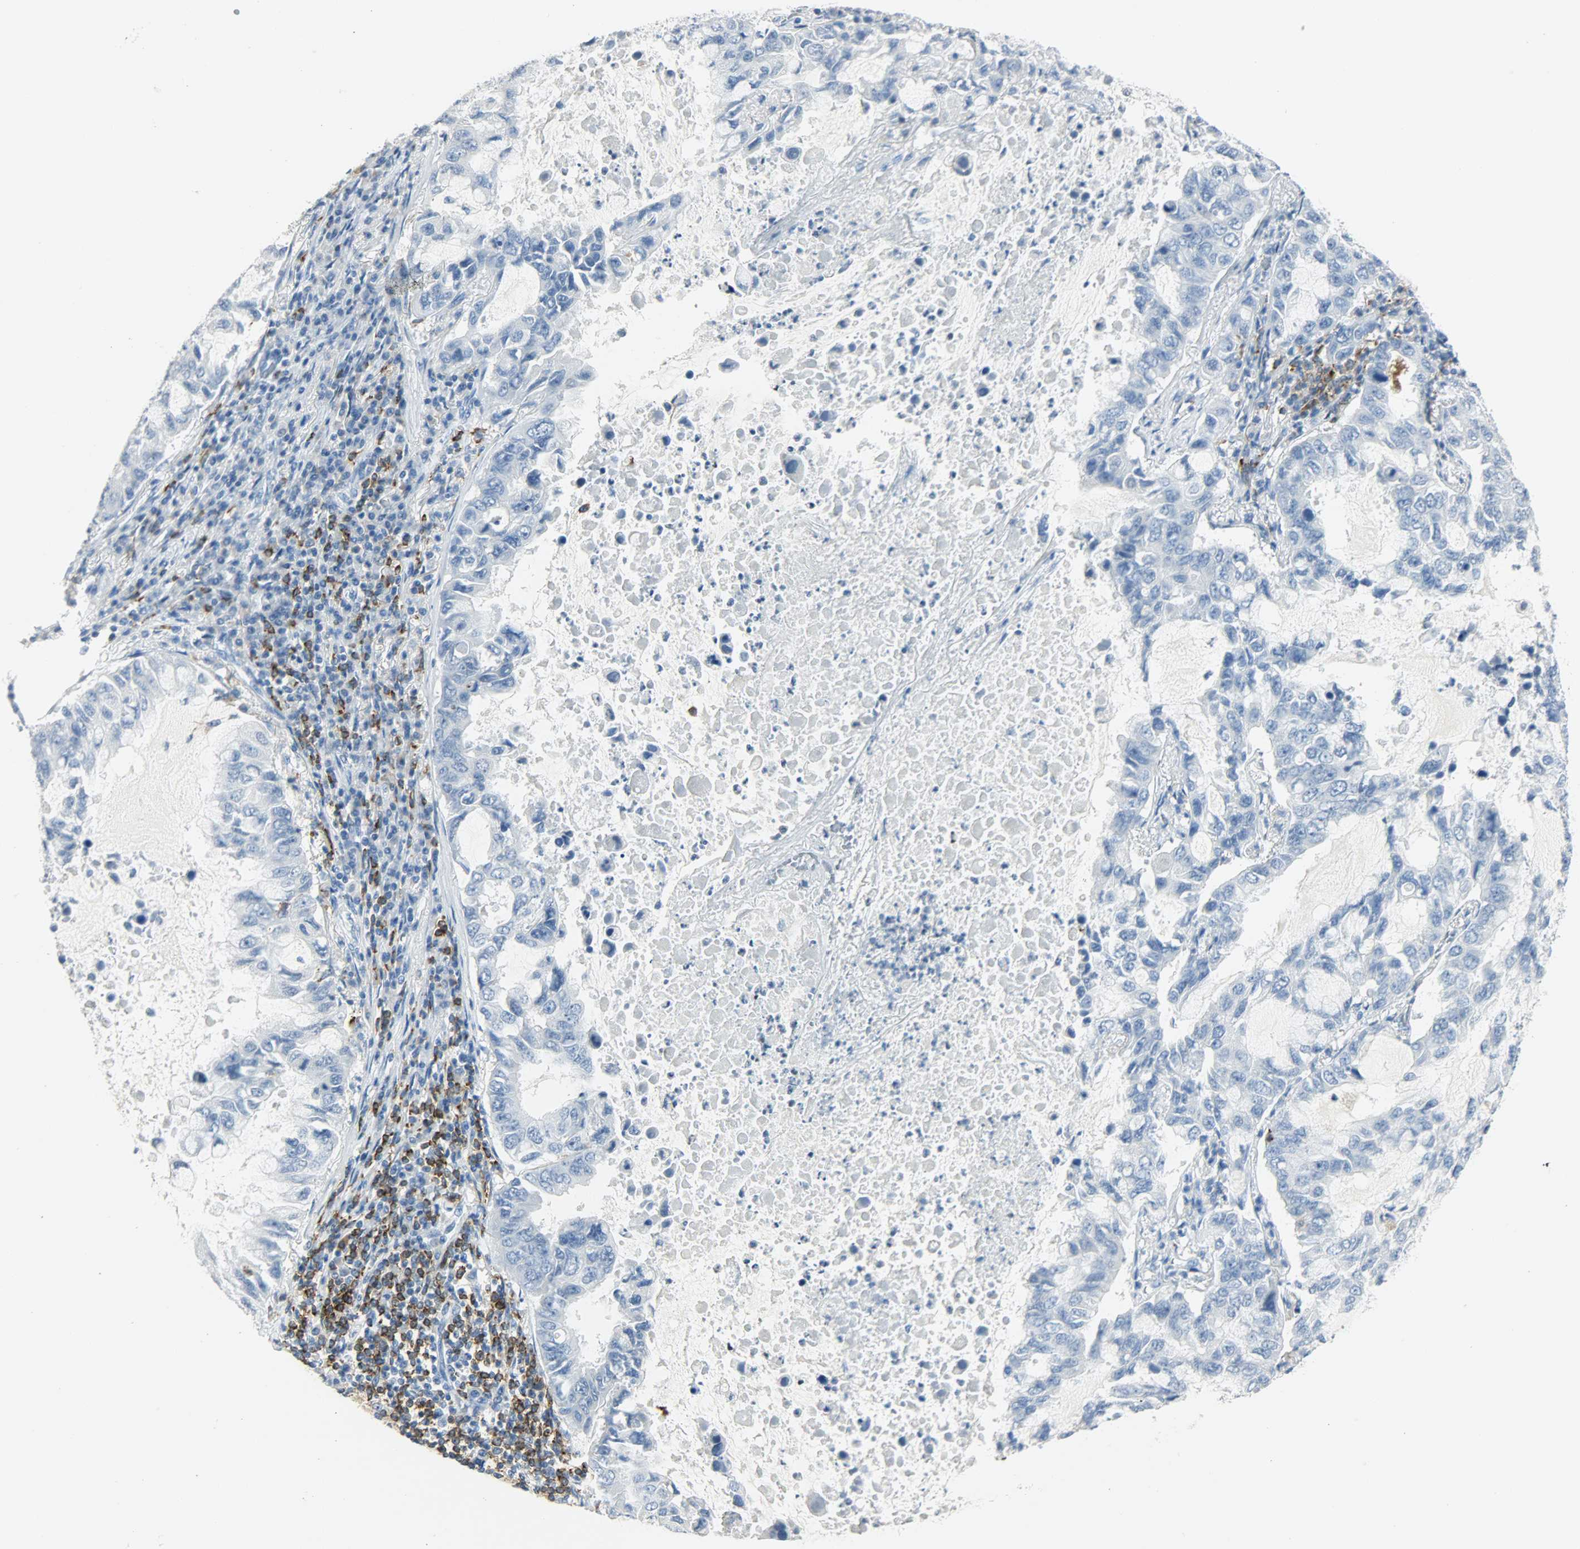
{"staining": {"intensity": "negative", "quantity": "none", "location": "none"}, "tissue": "lung cancer", "cell_type": "Tumor cells", "image_type": "cancer", "snomed": [{"axis": "morphology", "description": "Adenocarcinoma, NOS"}, {"axis": "topography", "description": "Lung"}], "caption": "Lung cancer was stained to show a protein in brown. There is no significant positivity in tumor cells. Nuclei are stained in blue.", "gene": "PTPN6", "patient": {"sex": "male", "age": 64}}